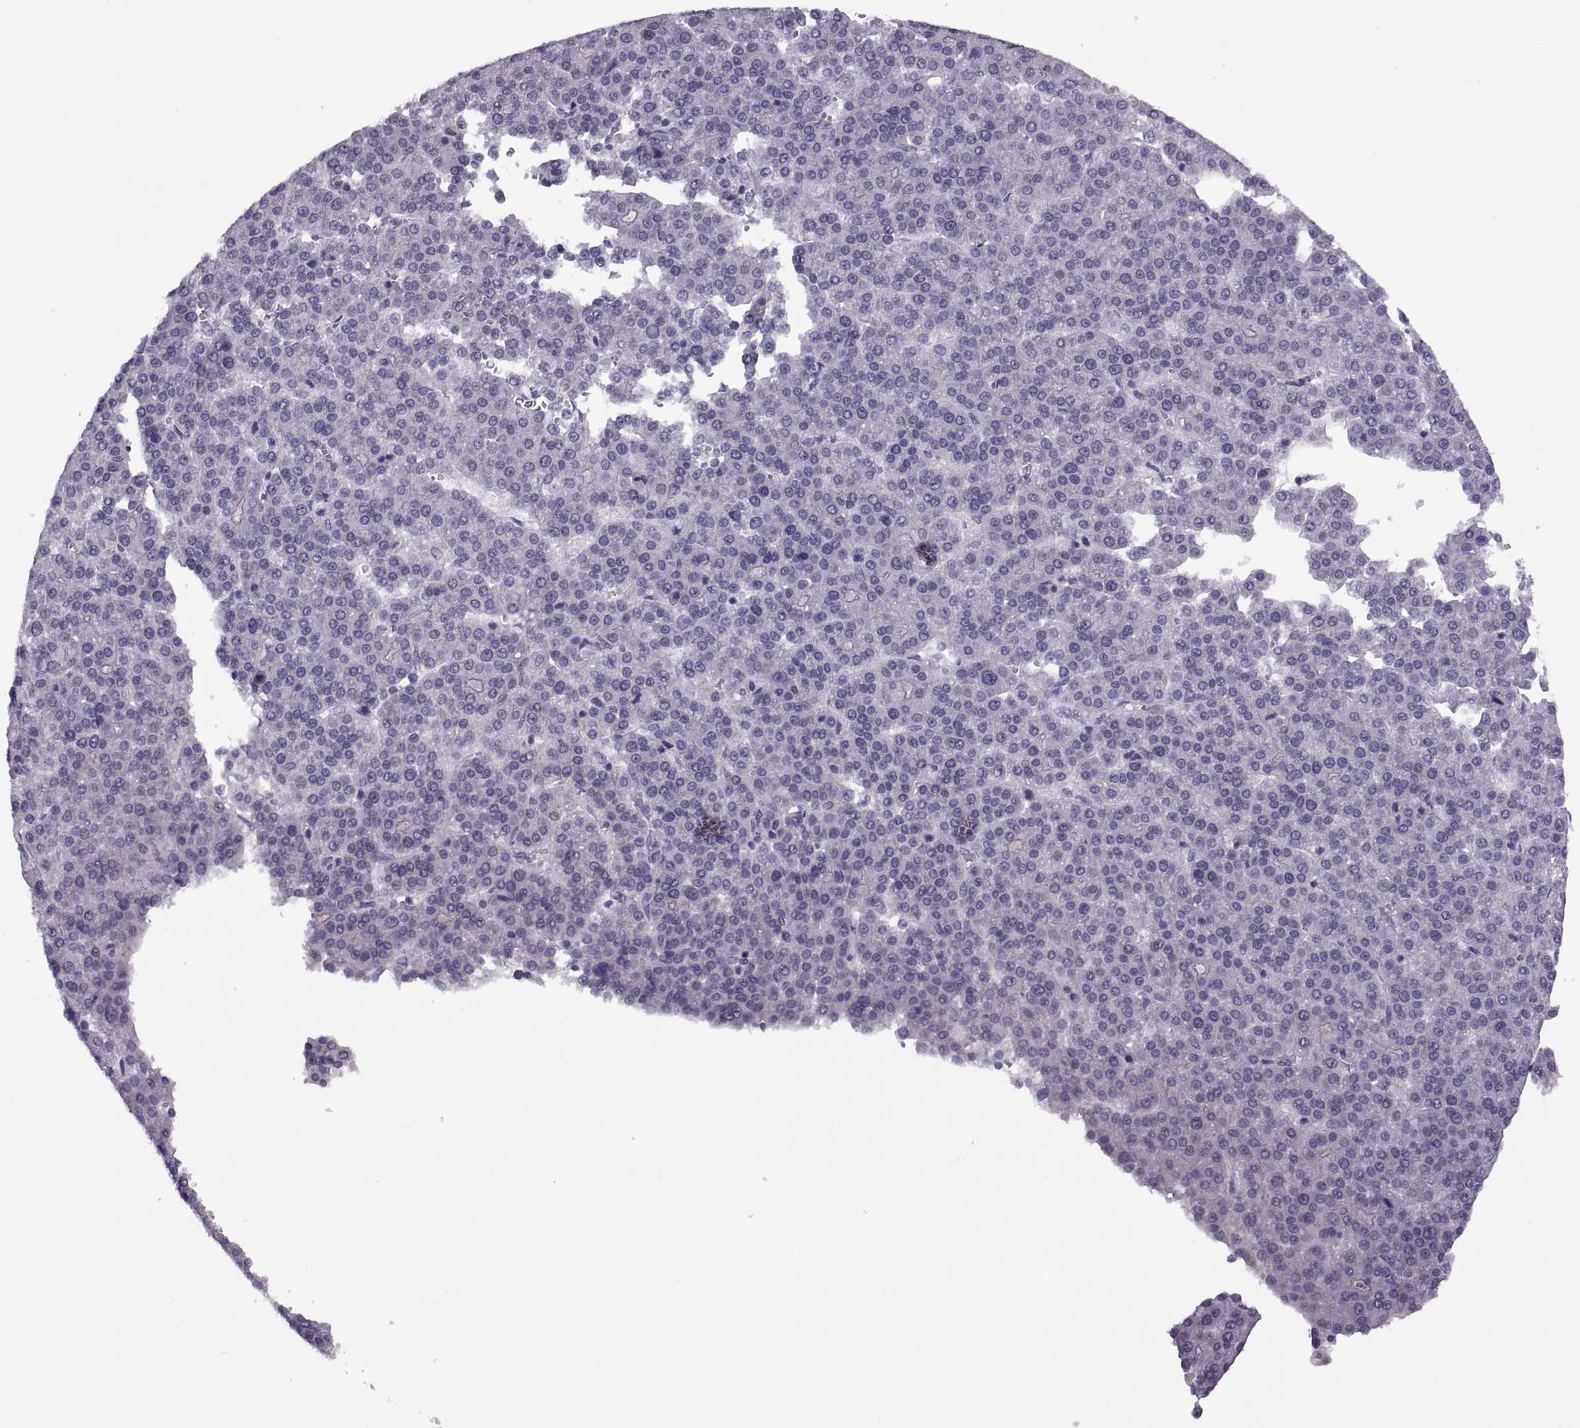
{"staining": {"intensity": "negative", "quantity": "none", "location": "none"}, "tissue": "liver cancer", "cell_type": "Tumor cells", "image_type": "cancer", "snomed": [{"axis": "morphology", "description": "Carcinoma, Hepatocellular, NOS"}, {"axis": "topography", "description": "Liver"}], "caption": "Liver cancer (hepatocellular carcinoma) was stained to show a protein in brown. There is no significant staining in tumor cells. (Stains: DAB IHC with hematoxylin counter stain, Microscopy: brightfield microscopy at high magnification).", "gene": "RSPH6A", "patient": {"sex": "female", "age": 58}}